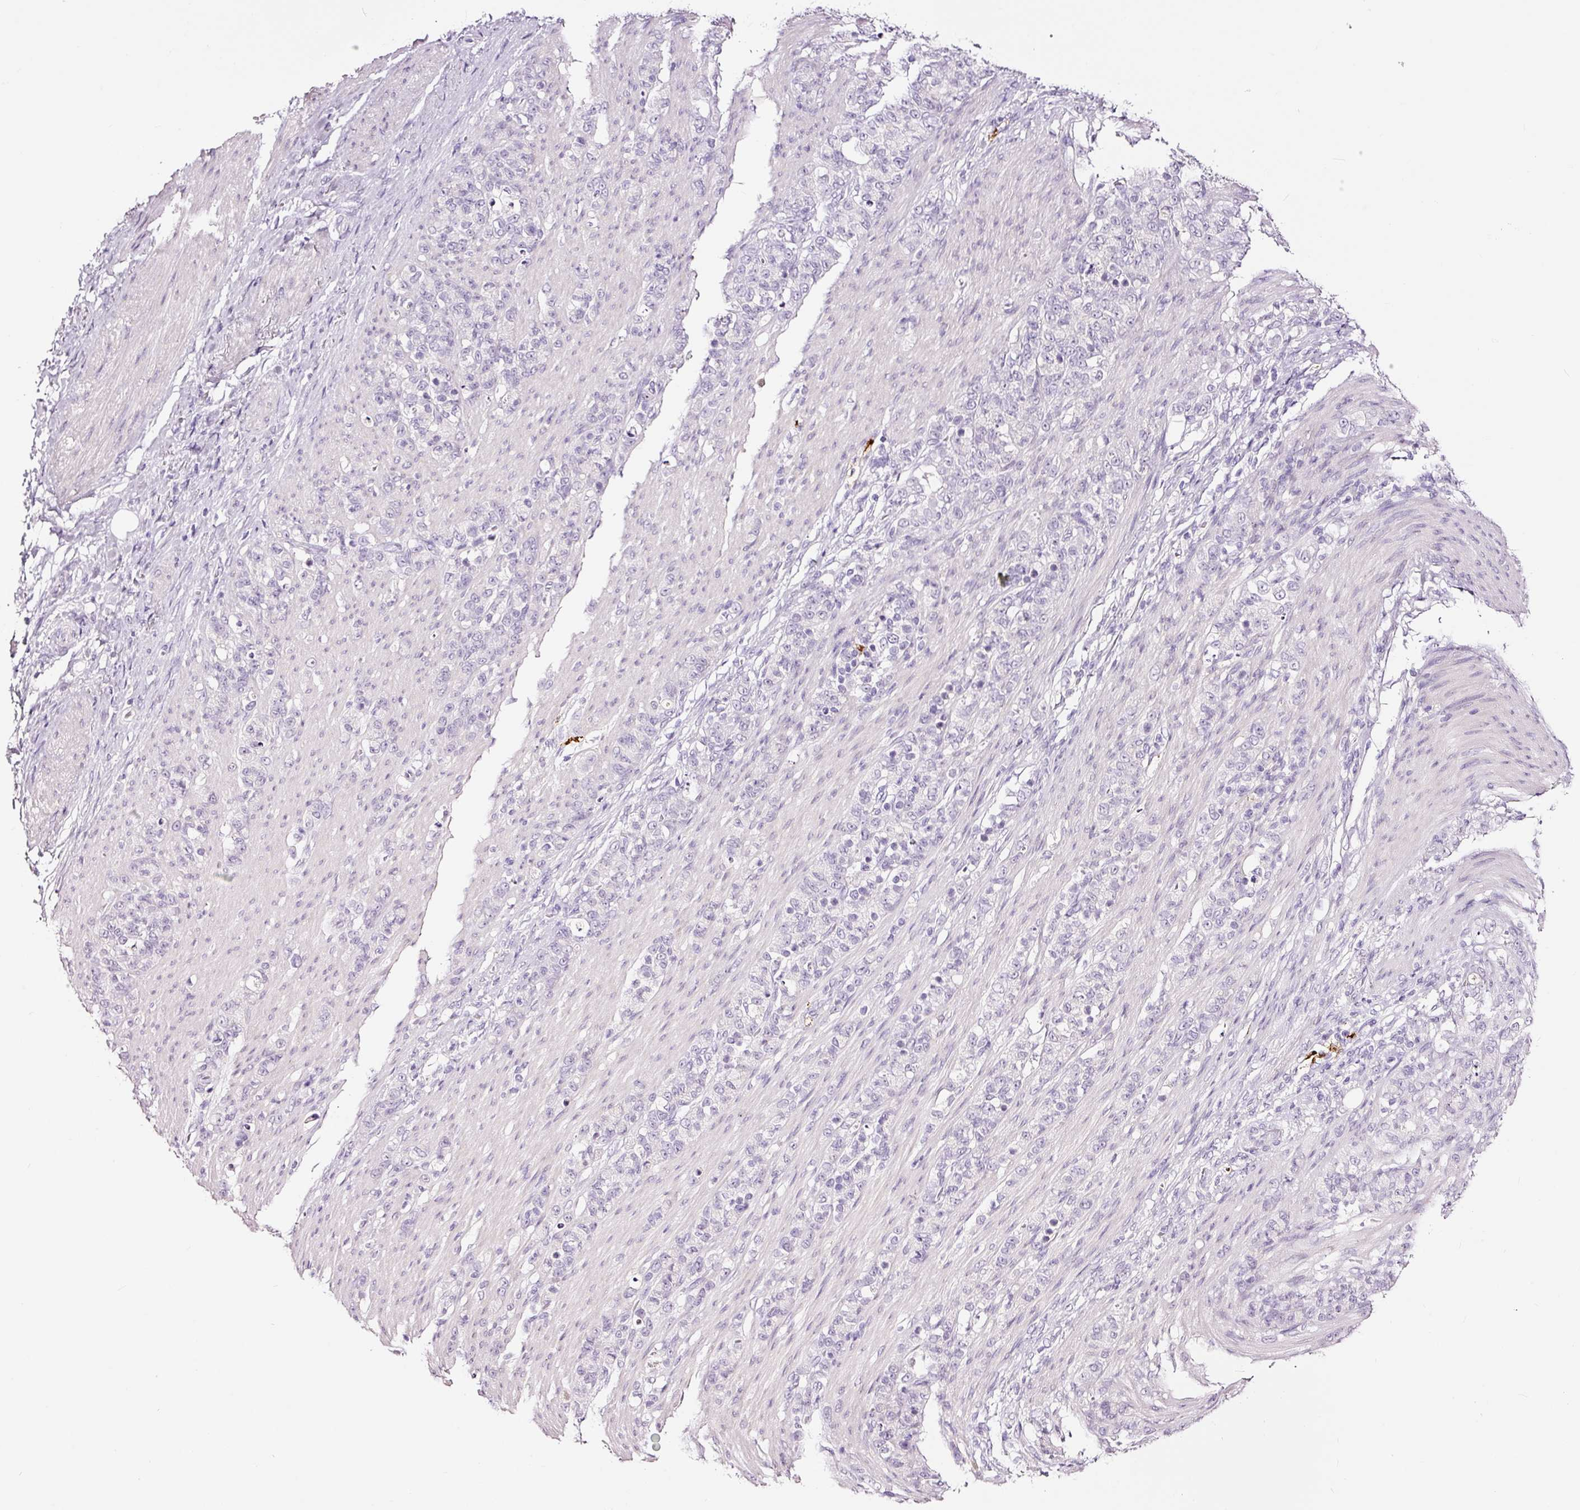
{"staining": {"intensity": "negative", "quantity": "none", "location": "none"}, "tissue": "stomach cancer", "cell_type": "Tumor cells", "image_type": "cancer", "snomed": [{"axis": "morphology", "description": "Adenocarcinoma, NOS"}, {"axis": "topography", "description": "Stomach"}], "caption": "A high-resolution histopathology image shows IHC staining of adenocarcinoma (stomach), which demonstrates no significant staining in tumor cells.", "gene": "LAMP3", "patient": {"sex": "female", "age": 79}}